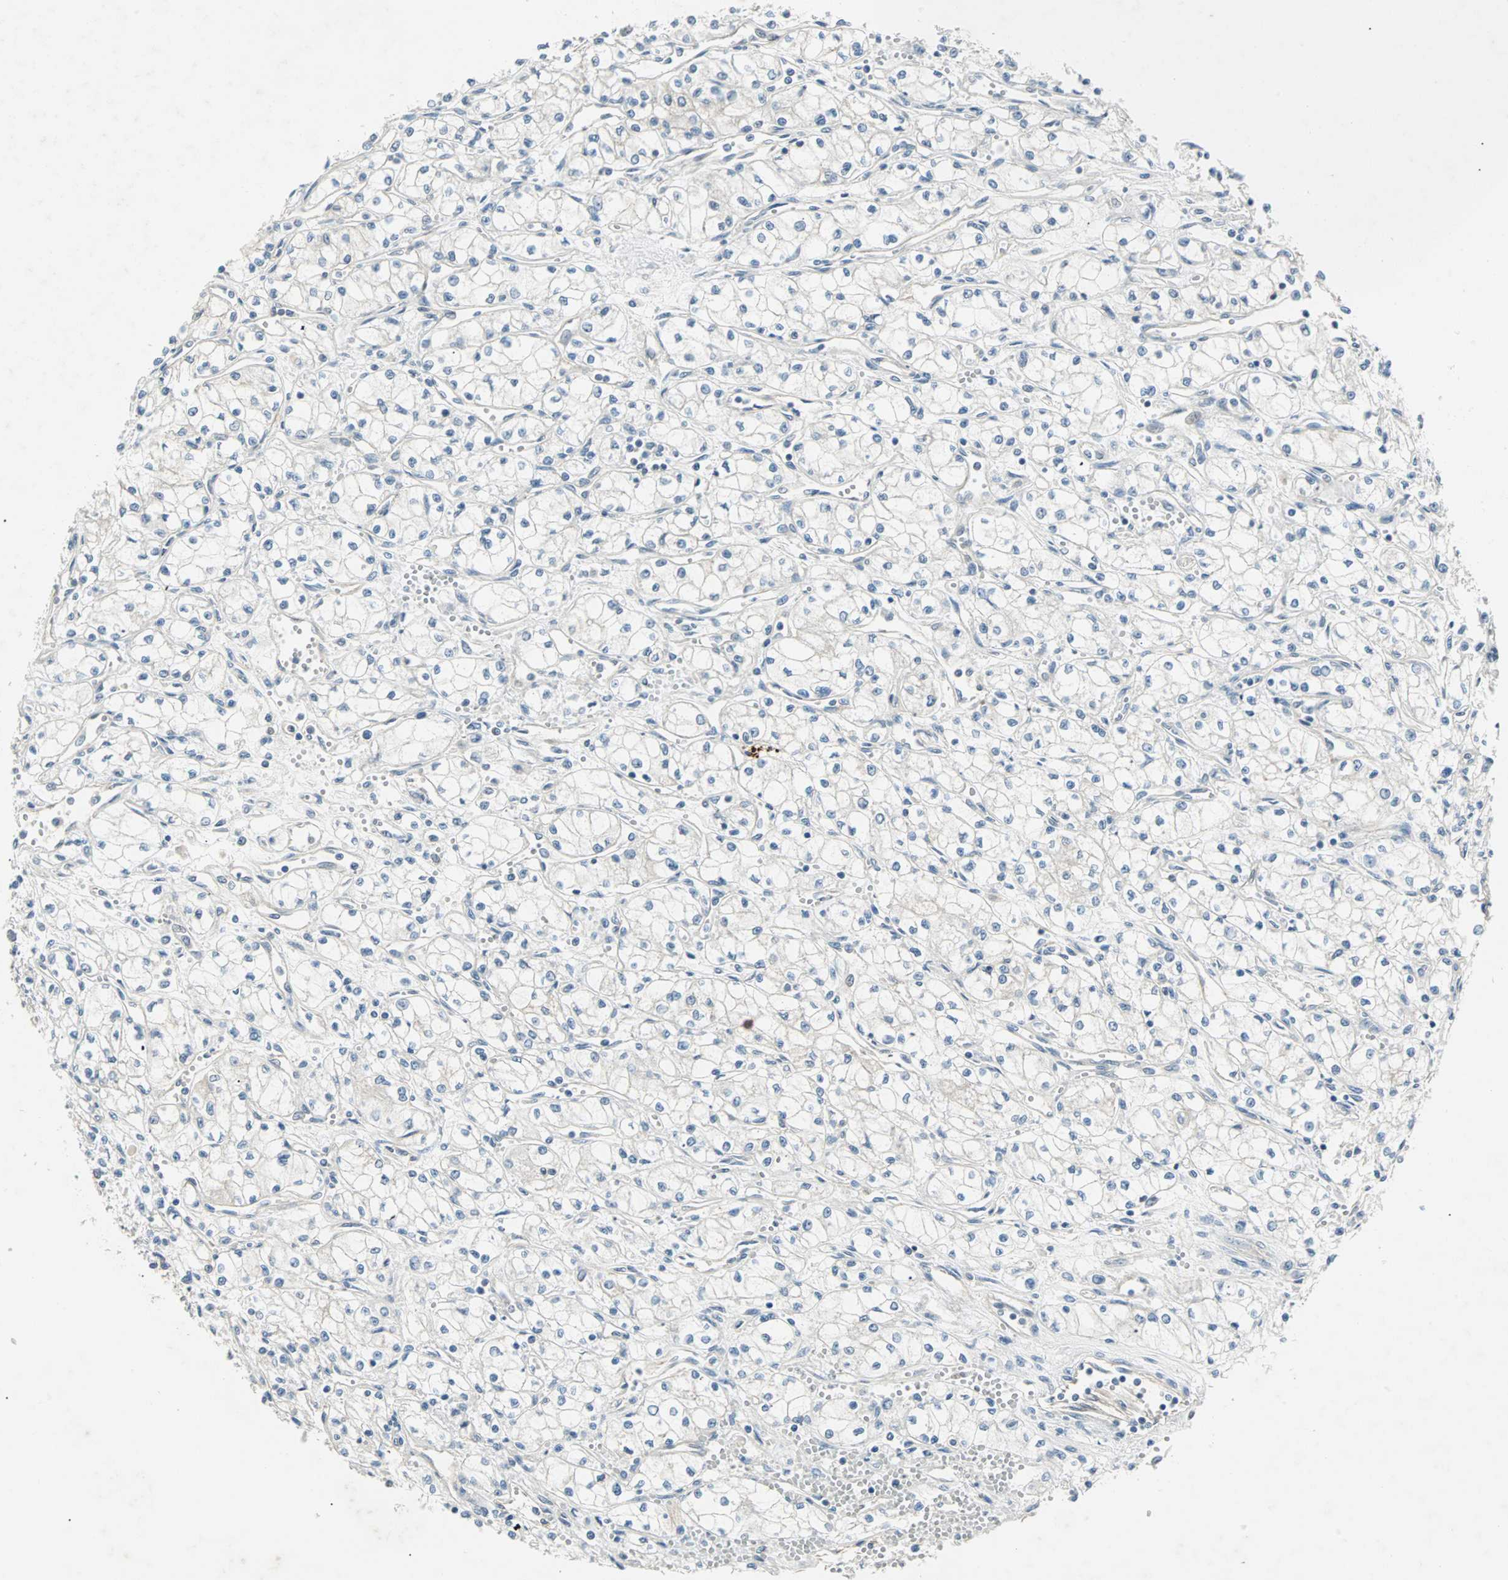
{"staining": {"intensity": "negative", "quantity": "none", "location": "none"}, "tissue": "renal cancer", "cell_type": "Tumor cells", "image_type": "cancer", "snomed": [{"axis": "morphology", "description": "Normal tissue, NOS"}, {"axis": "morphology", "description": "Adenocarcinoma, NOS"}, {"axis": "topography", "description": "Kidney"}], "caption": "Adenocarcinoma (renal) was stained to show a protein in brown. There is no significant staining in tumor cells.", "gene": "CMC2", "patient": {"sex": "male", "age": 59}}